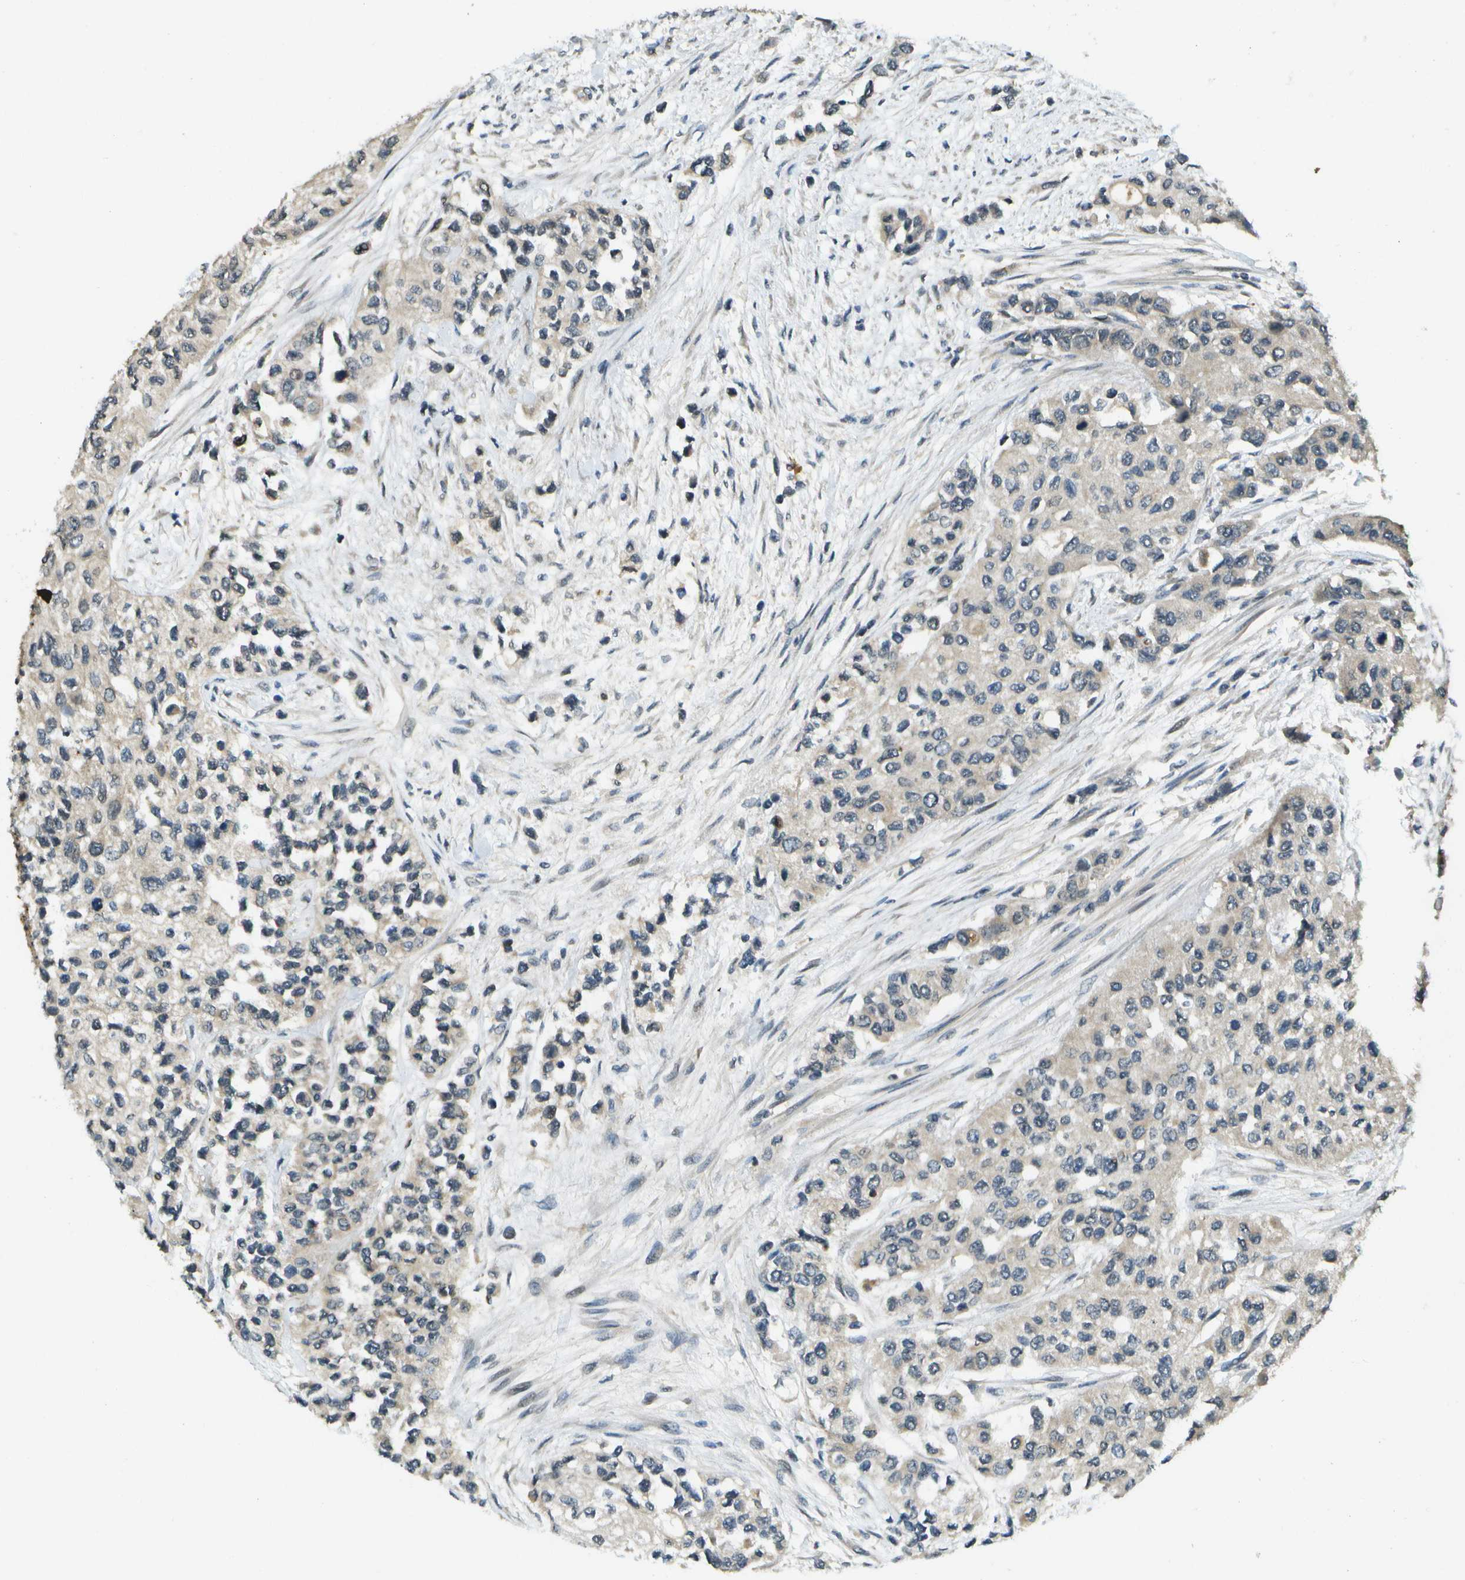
{"staining": {"intensity": "negative", "quantity": "none", "location": "none"}, "tissue": "urothelial cancer", "cell_type": "Tumor cells", "image_type": "cancer", "snomed": [{"axis": "morphology", "description": "Urothelial carcinoma, High grade"}, {"axis": "topography", "description": "Urinary bladder"}], "caption": "Immunohistochemical staining of human urothelial cancer exhibits no significant positivity in tumor cells. (Immunohistochemistry (ihc), brightfield microscopy, high magnification).", "gene": "GANC", "patient": {"sex": "female", "age": 56}}